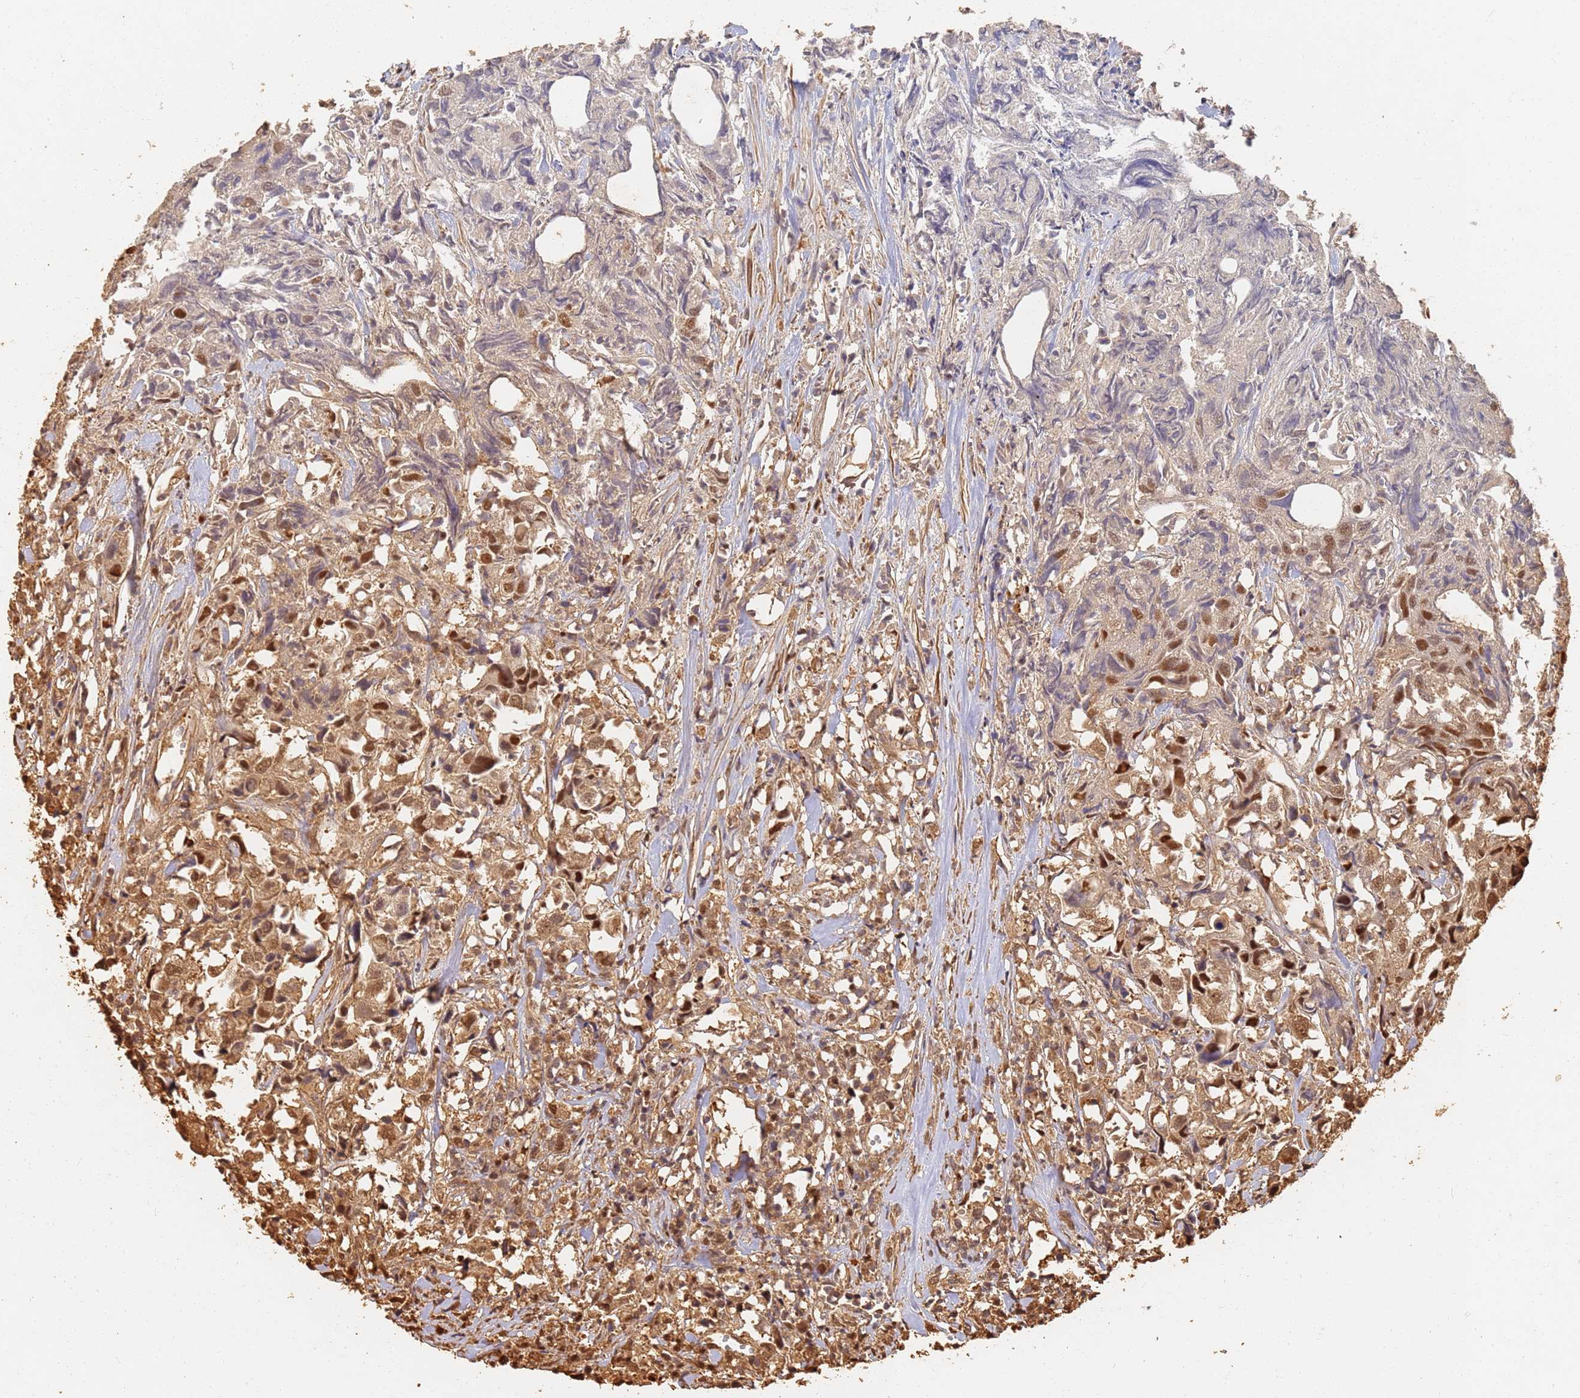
{"staining": {"intensity": "moderate", "quantity": "25%-75%", "location": "cytoplasmic/membranous,nuclear"}, "tissue": "urothelial cancer", "cell_type": "Tumor cells", "image_type": "cancer", "snomed": [{"axis": "morphology", "description": "Urothelial carcinoma, High grade"}, {"axis": "topography", "description": "Urinary bladder"}], "caption": "The immunohistochemical stain highlights moderate cytoplasmic/membranous and nuclear staining in tumor cells of urothelial cancer tissue.", "gene": "JAK2", "patient": {"sex": "female", "age": 75}}